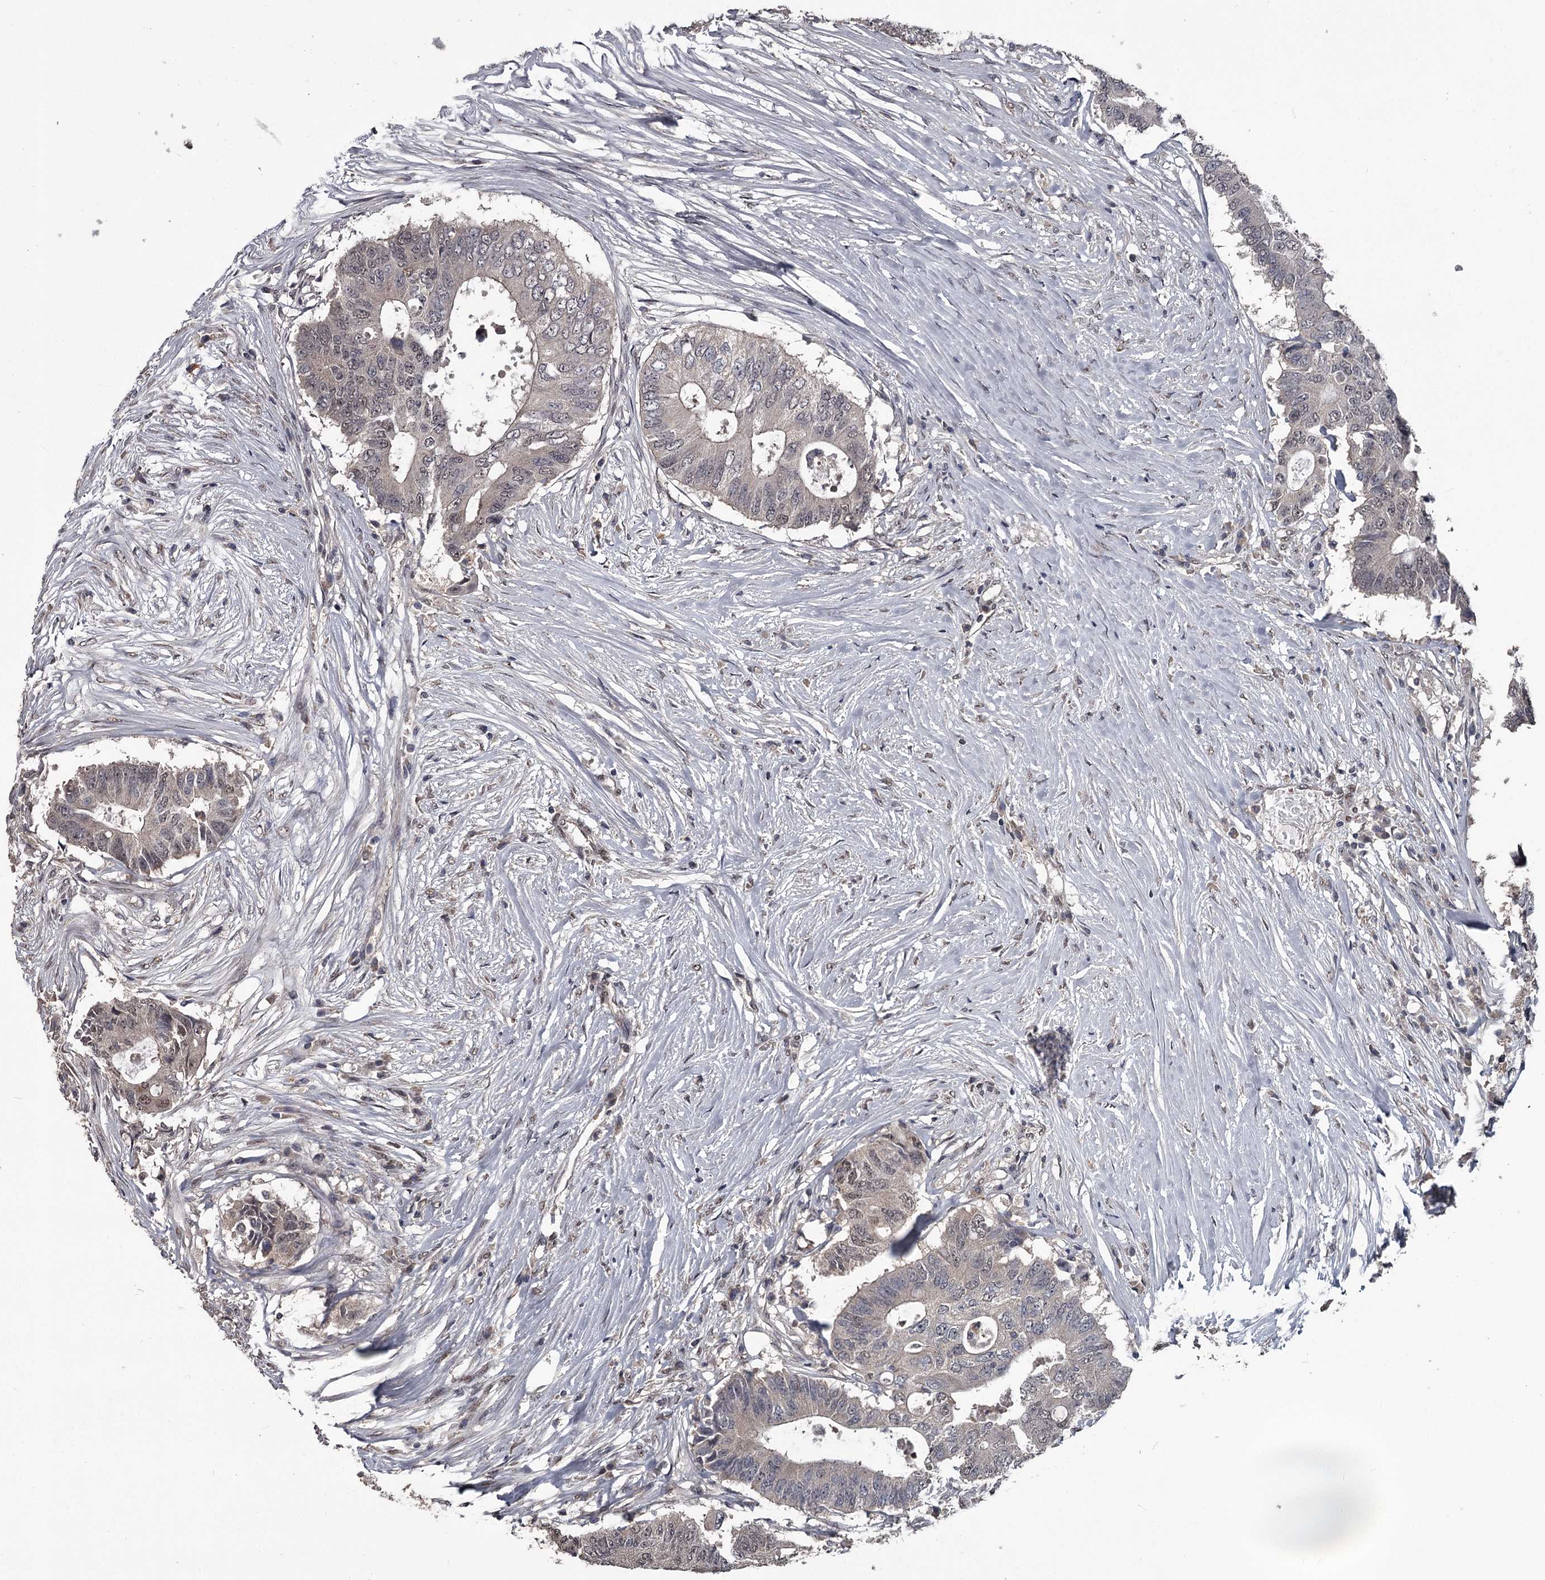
{"staining": {"intensity": "negative", "quantity": "none", "location": "none"}, "tissue": "colorectal cancer", "cell_type": "Tumor cells", "image_type": "cancer", "snomed": [{"axis": "morphology", "description": "Adenocarcinoma, NOS"}, {"axis": "topography", "description": "Colon"}], "caption": "Immunohistochemistry of human adenocarcinoma (colorectal) displays no positivity in tumor cells.", "gene": "PRPF40B", "patient": {"sex": "male", "age": 71}}